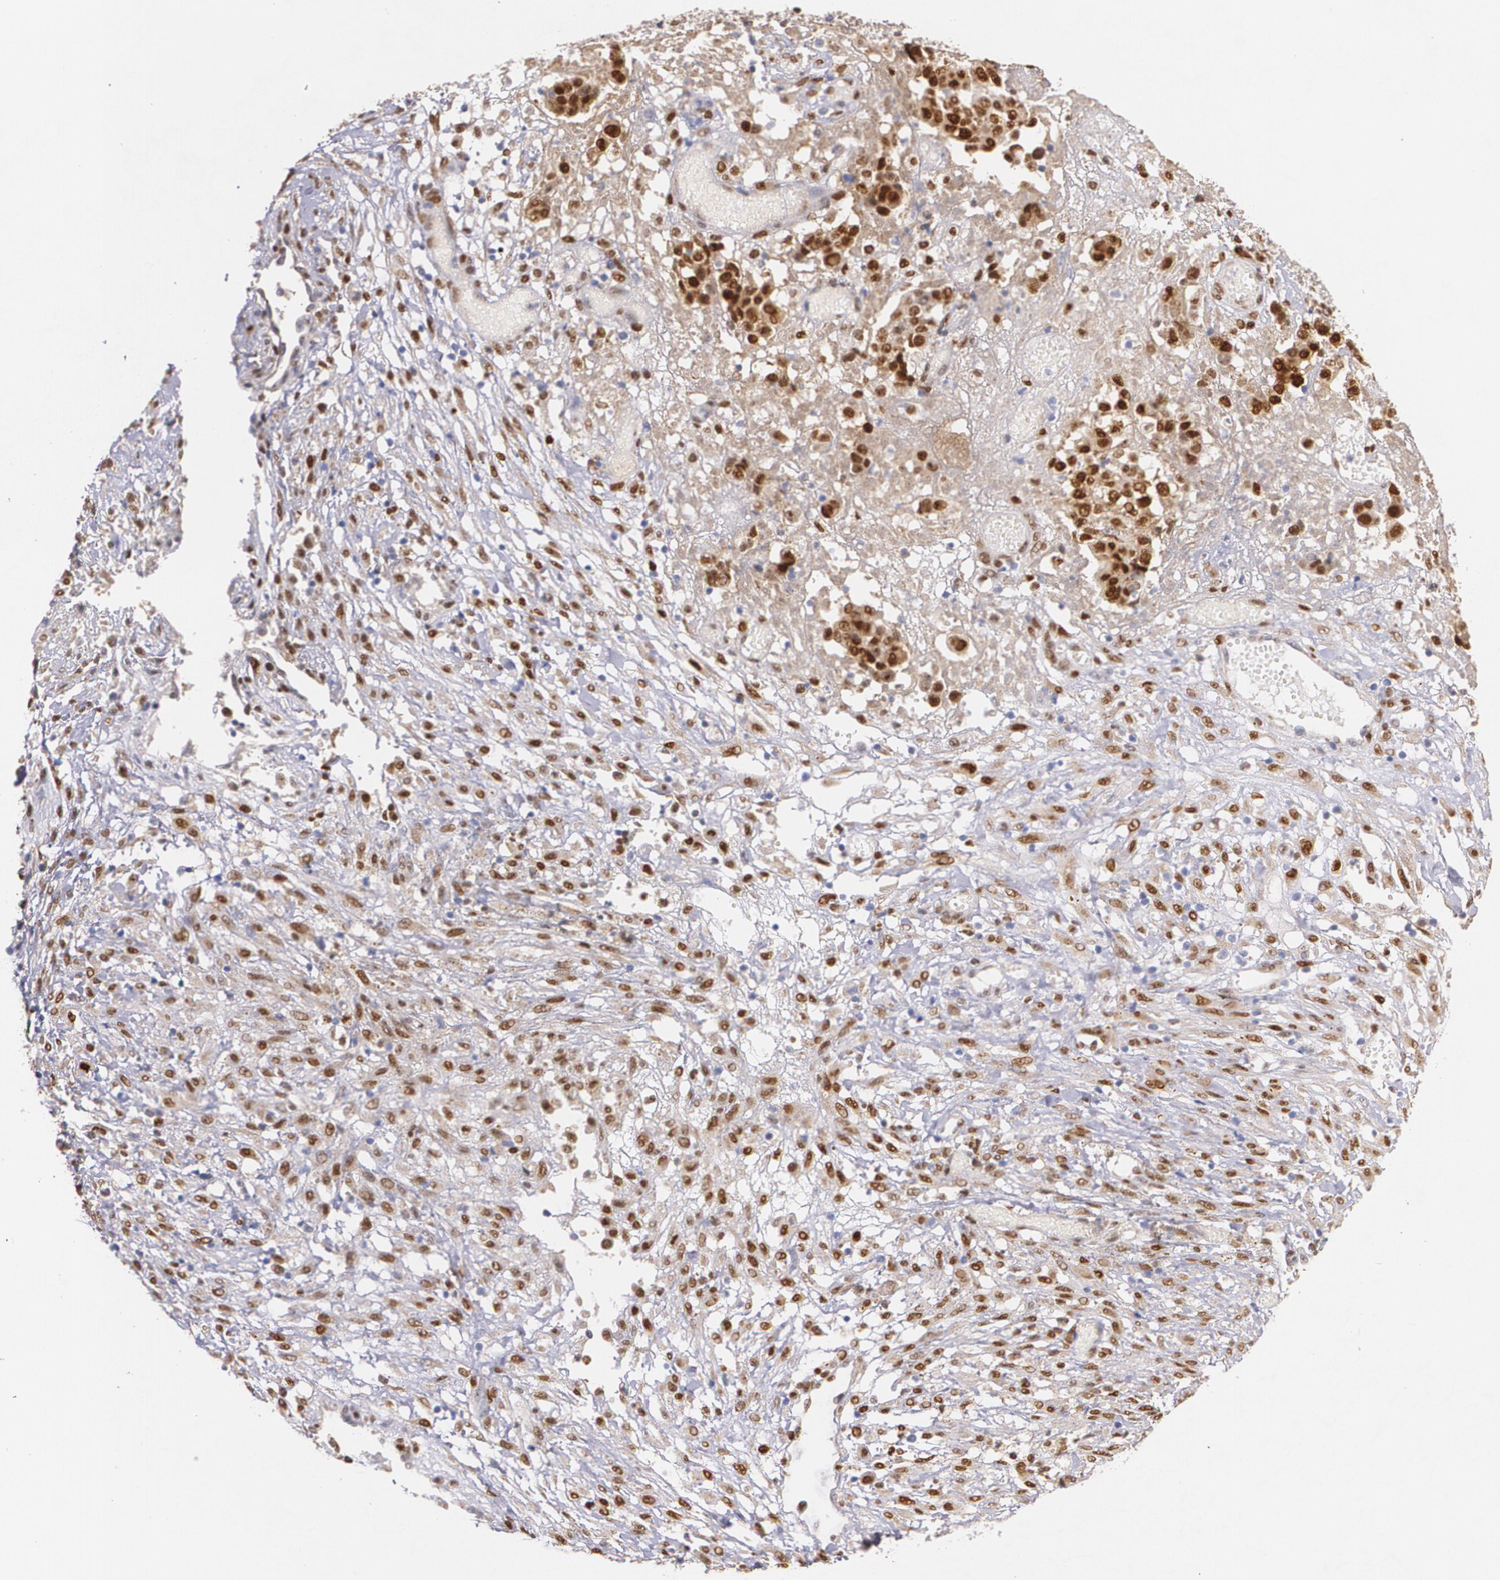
{"staining": {"intensity": "strong", "quantity": ">75%", "location": "cytoplasmic/membranous,nuclear"}, "tissue": "ovarian cancer", "cell_type": "Tumor cells", "image_type": "cancer", "snomed": [{"axis": "morphology", "description": "Carcinoma, endometroid"}, {"axis": "topography", "description": "Ovary"}], "caption": "An immunohistochemistry histopathology image of tumor tissue is shown. Protein staining in brown shows strong cytoplasmic/membranous and nuclear positivity in ovarian endometroid carcinoma within tumor cells.", "gene": "ATF3", "patient": {"sex": "female", "age": 42}}